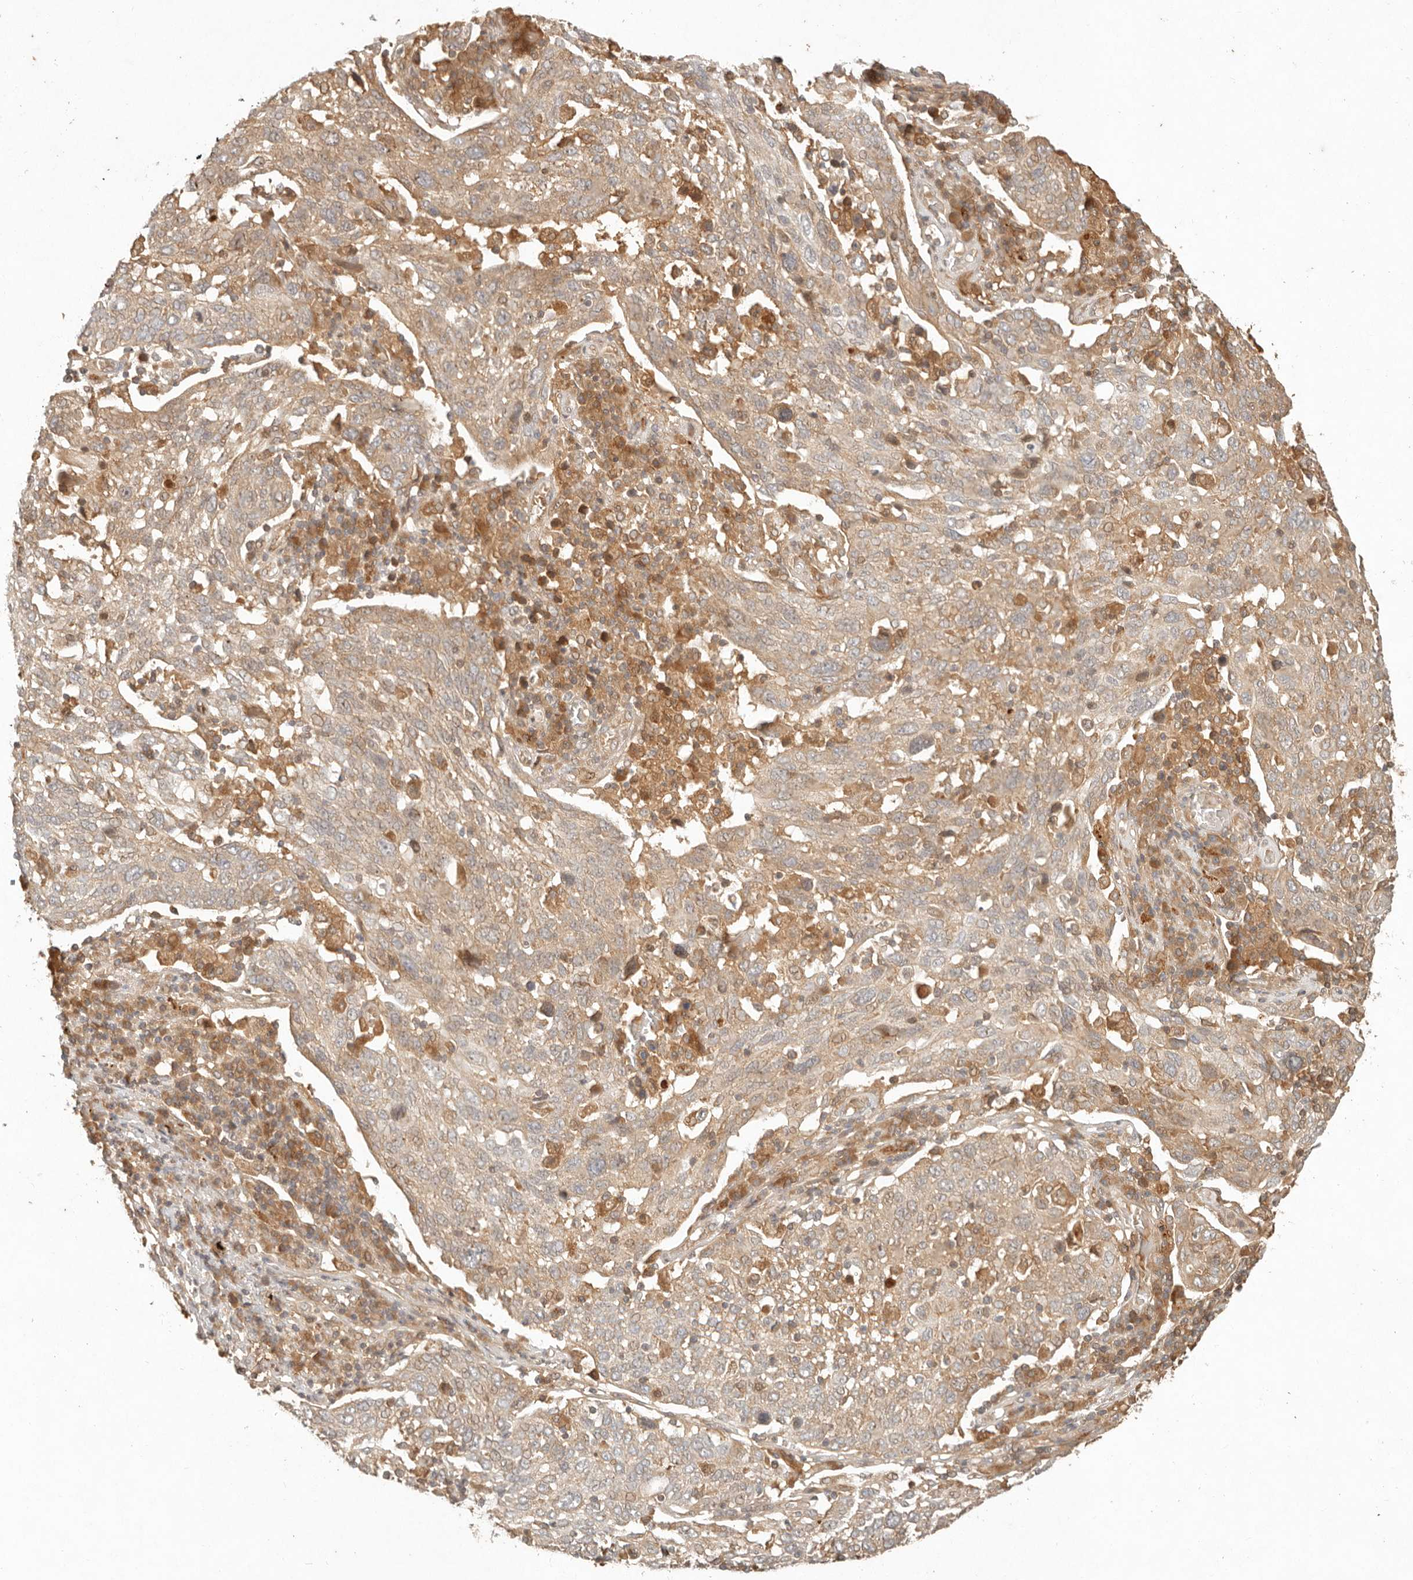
{"staining": {"intensity": "moderate", "quantity": ">75%", "location": "cytoplasmic/membranous"}, "tissue": "lung cancer", "cell_type": "Tumor cells", "image_type": "cancer", "snomed": [{"axis": "morphology", "description": "Squamous cell carcinoma, NOS"}, {"axis": "topography", "description": "Lung"}], "caption": "DAB (3,3'-diaminobenzidine) immunohistochemical staining of human lung cancer (squamous cell carcinoma) shows moderate cytoplasmic/membranous protein staining in about >75% of tumor cells. The protein of interest is shown in brown color, while the nuclei are stained blue.", "gene": "ANKRD61", "patient": {"sex": "male", "age": 65}}